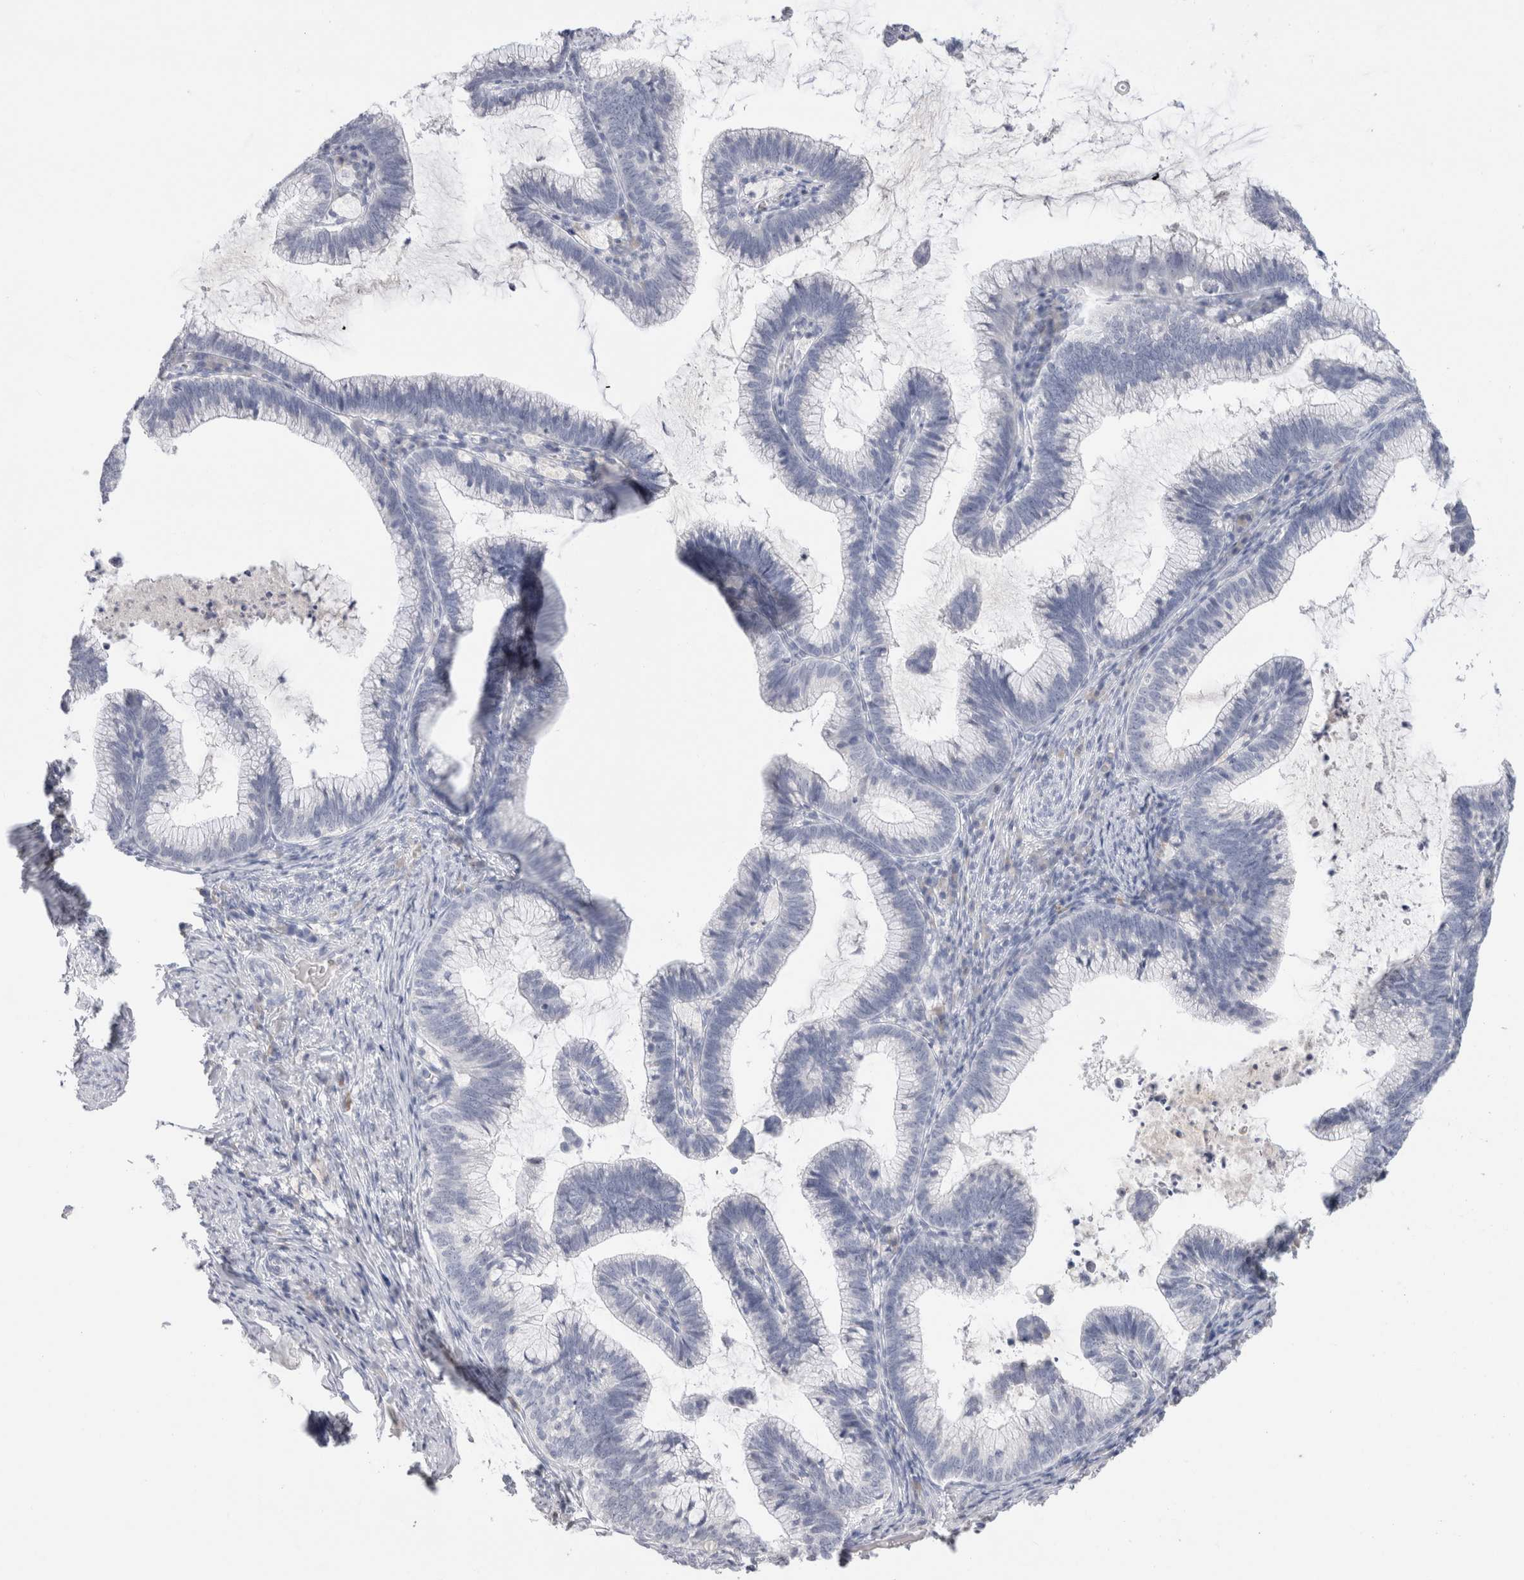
{"staining": {"intensity": "negative", "quantity": "none", "location": "none"}, "tissue": "cervical cancer", "cell_type": "Tumor cells", "image_type": "cancer", "snomed": [{"axis": "morphology", "description": "Adenocarcinoma, NOS"}, {"axis": "topography", "description": "Cervix"}], "caption": "The immunohistochemistry histopathology image has no significant expression in tumor cells of cervical cancer (adenocarcinoma) tissue. (Stains: DAB (3,3'-diaminobenzidine) IHC with hematoxylin counter stain, Microscopy: brightfield microscopy at high magnification).", "gene": "LAMP3", "patient": {"sex": "female", "age": 36}}